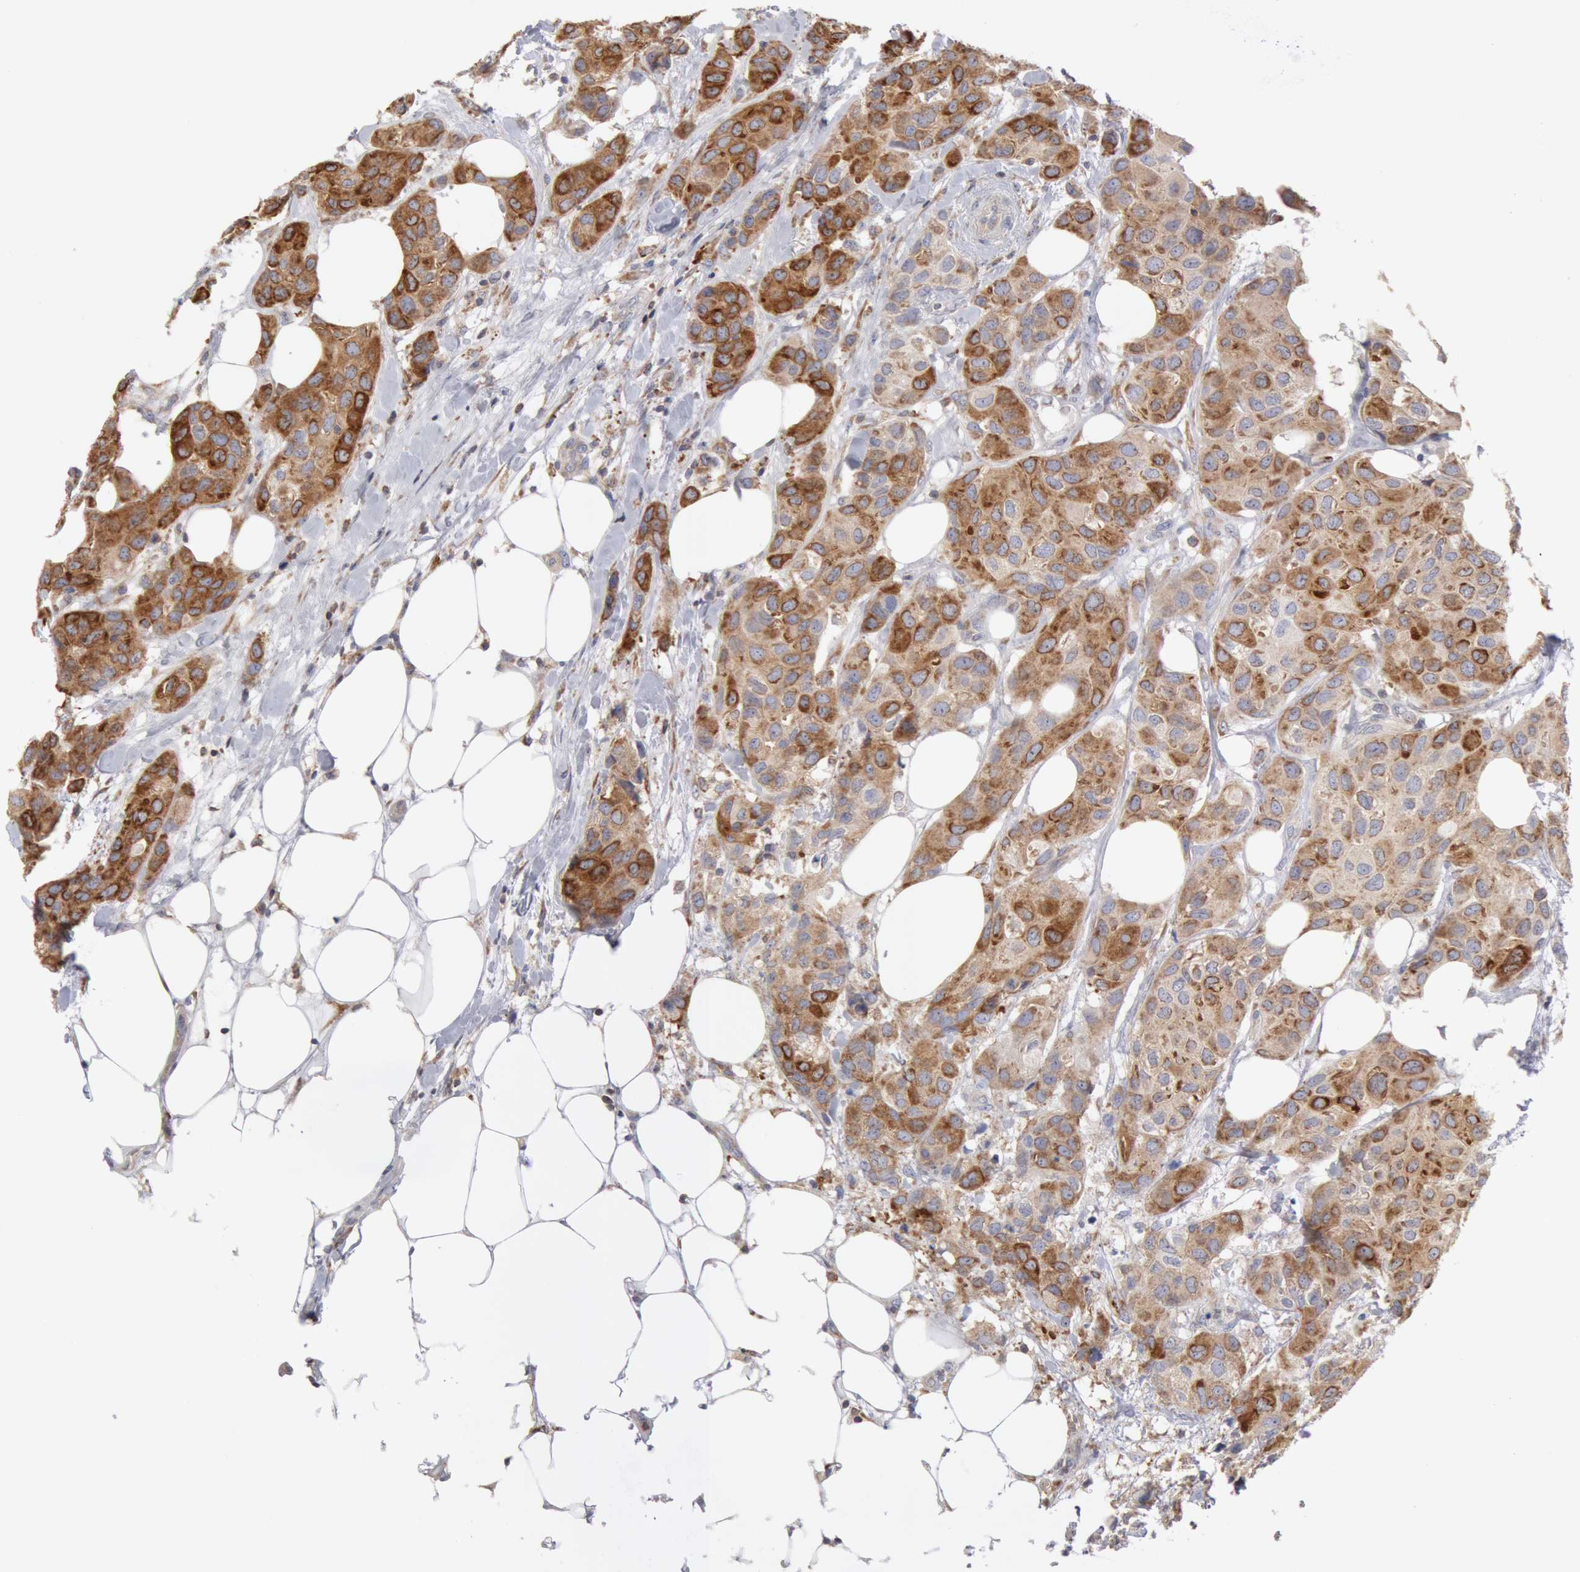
{"staining": {"intensity": "strong", "quantity": ">75%", "location": "cytoplasmic/membranous"}, "tissue": "breast cancer", "cell_type": "Tumor cells", "image_type": "cancer", "snomed": [{"axis": "morphology", "description": "Duct carcinoma"}, {"axis": "topography", "description": "Breast"}], "caption": "Protein analysis of breast infiltrating ductal carcinoma tissue exhibits strong cytoplasmic/membranous positivity in approximately >75% of tumor cells.", "gene": "OSBPL8", "patient": {"sex": "female", "age": 68}}